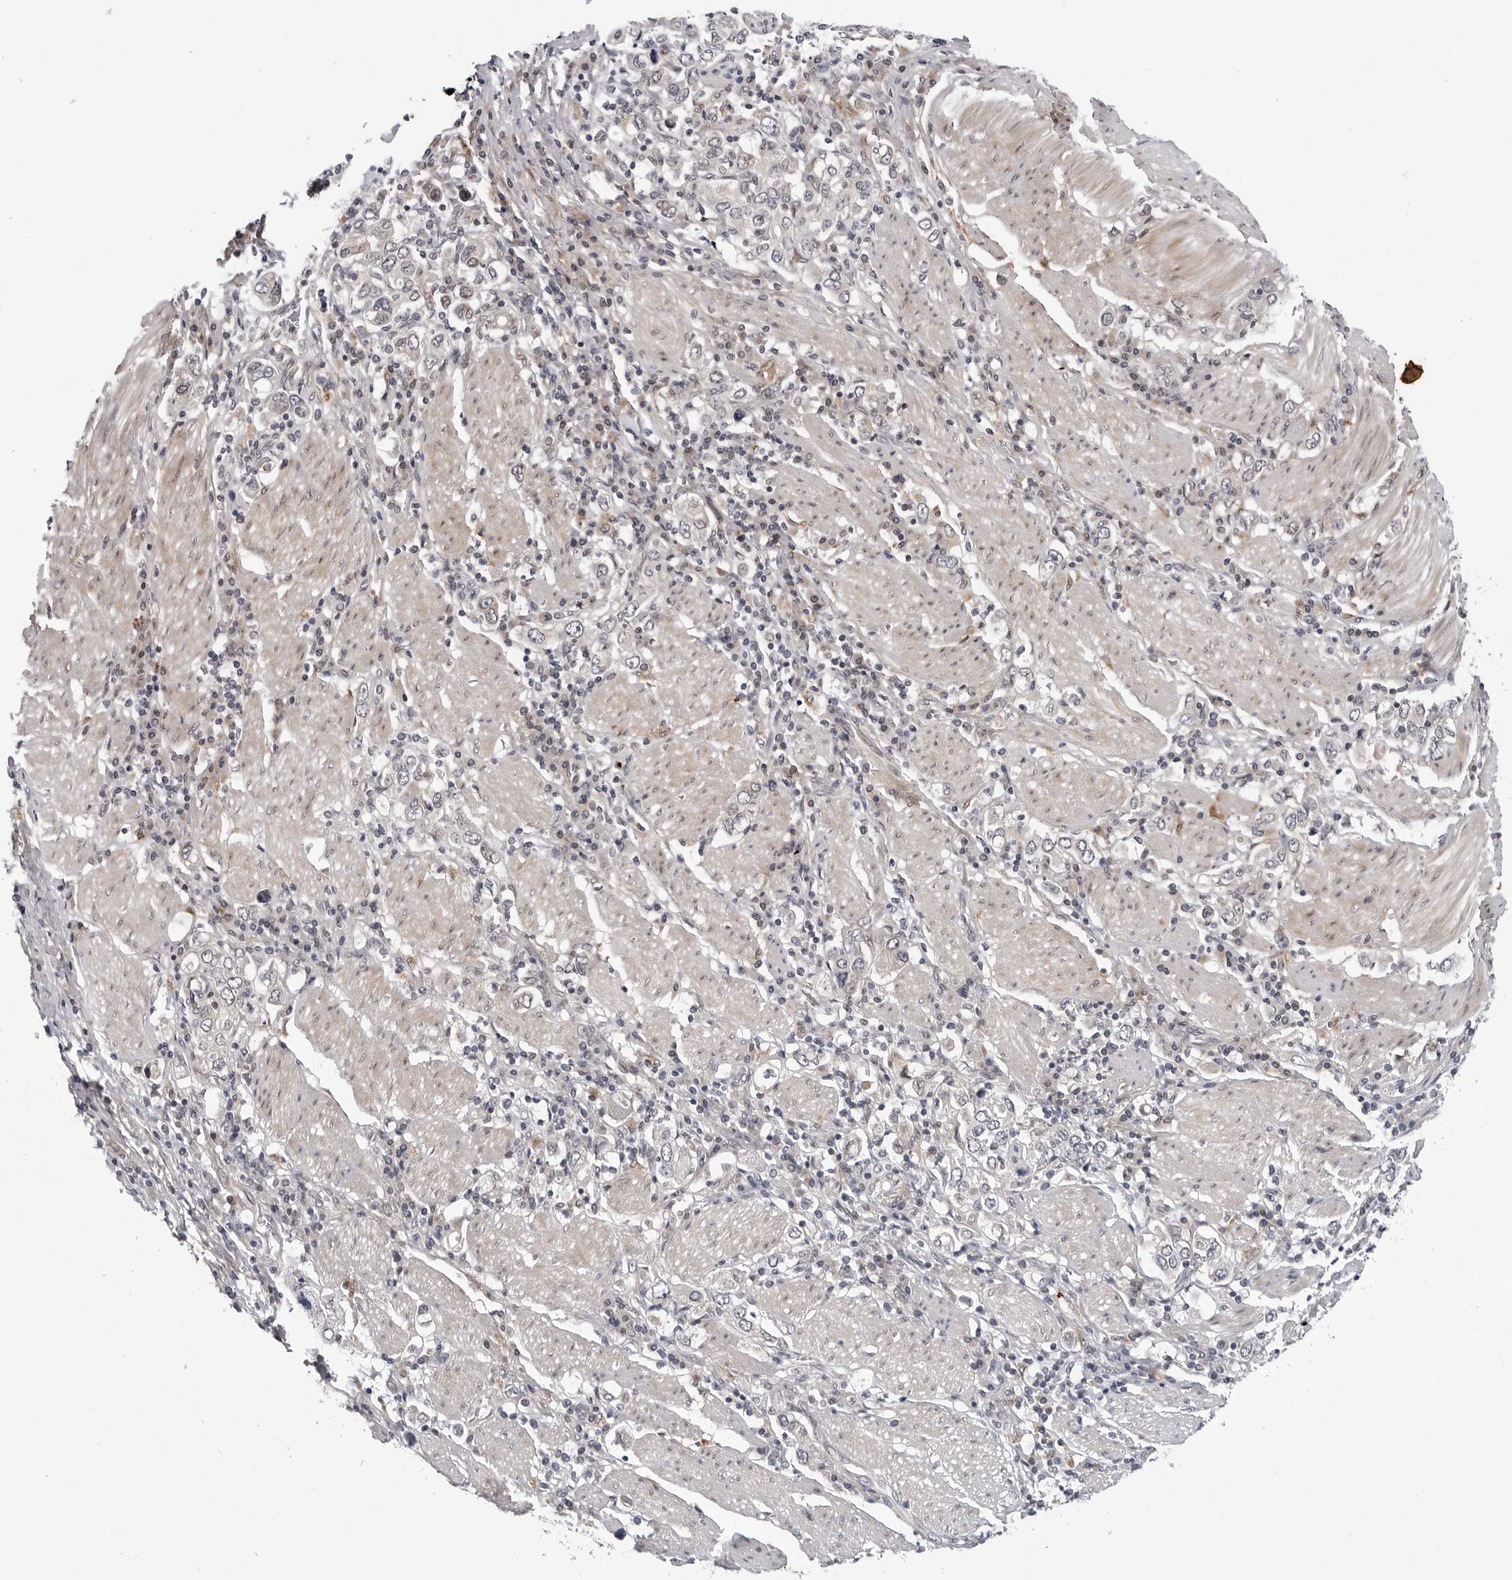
{"staining": {"intensity": "negative", "quantity": "none", "location": "none"}, "tissue": "stomach cancer", "cell_type": "Tumor cells", "image_type": "cancer", "snomed": [{"axis": "morphology", "description": "Adenocarcinoma, NOS"}, {"axis": "topography", "description": "Stomach, upper"}], "caption": "IHC of human adenocarcinoma (stomach) exhibits no expression in tumor cells.", "gene": "KIAA1614", "patient": {"sex": "male", "age": 62}}